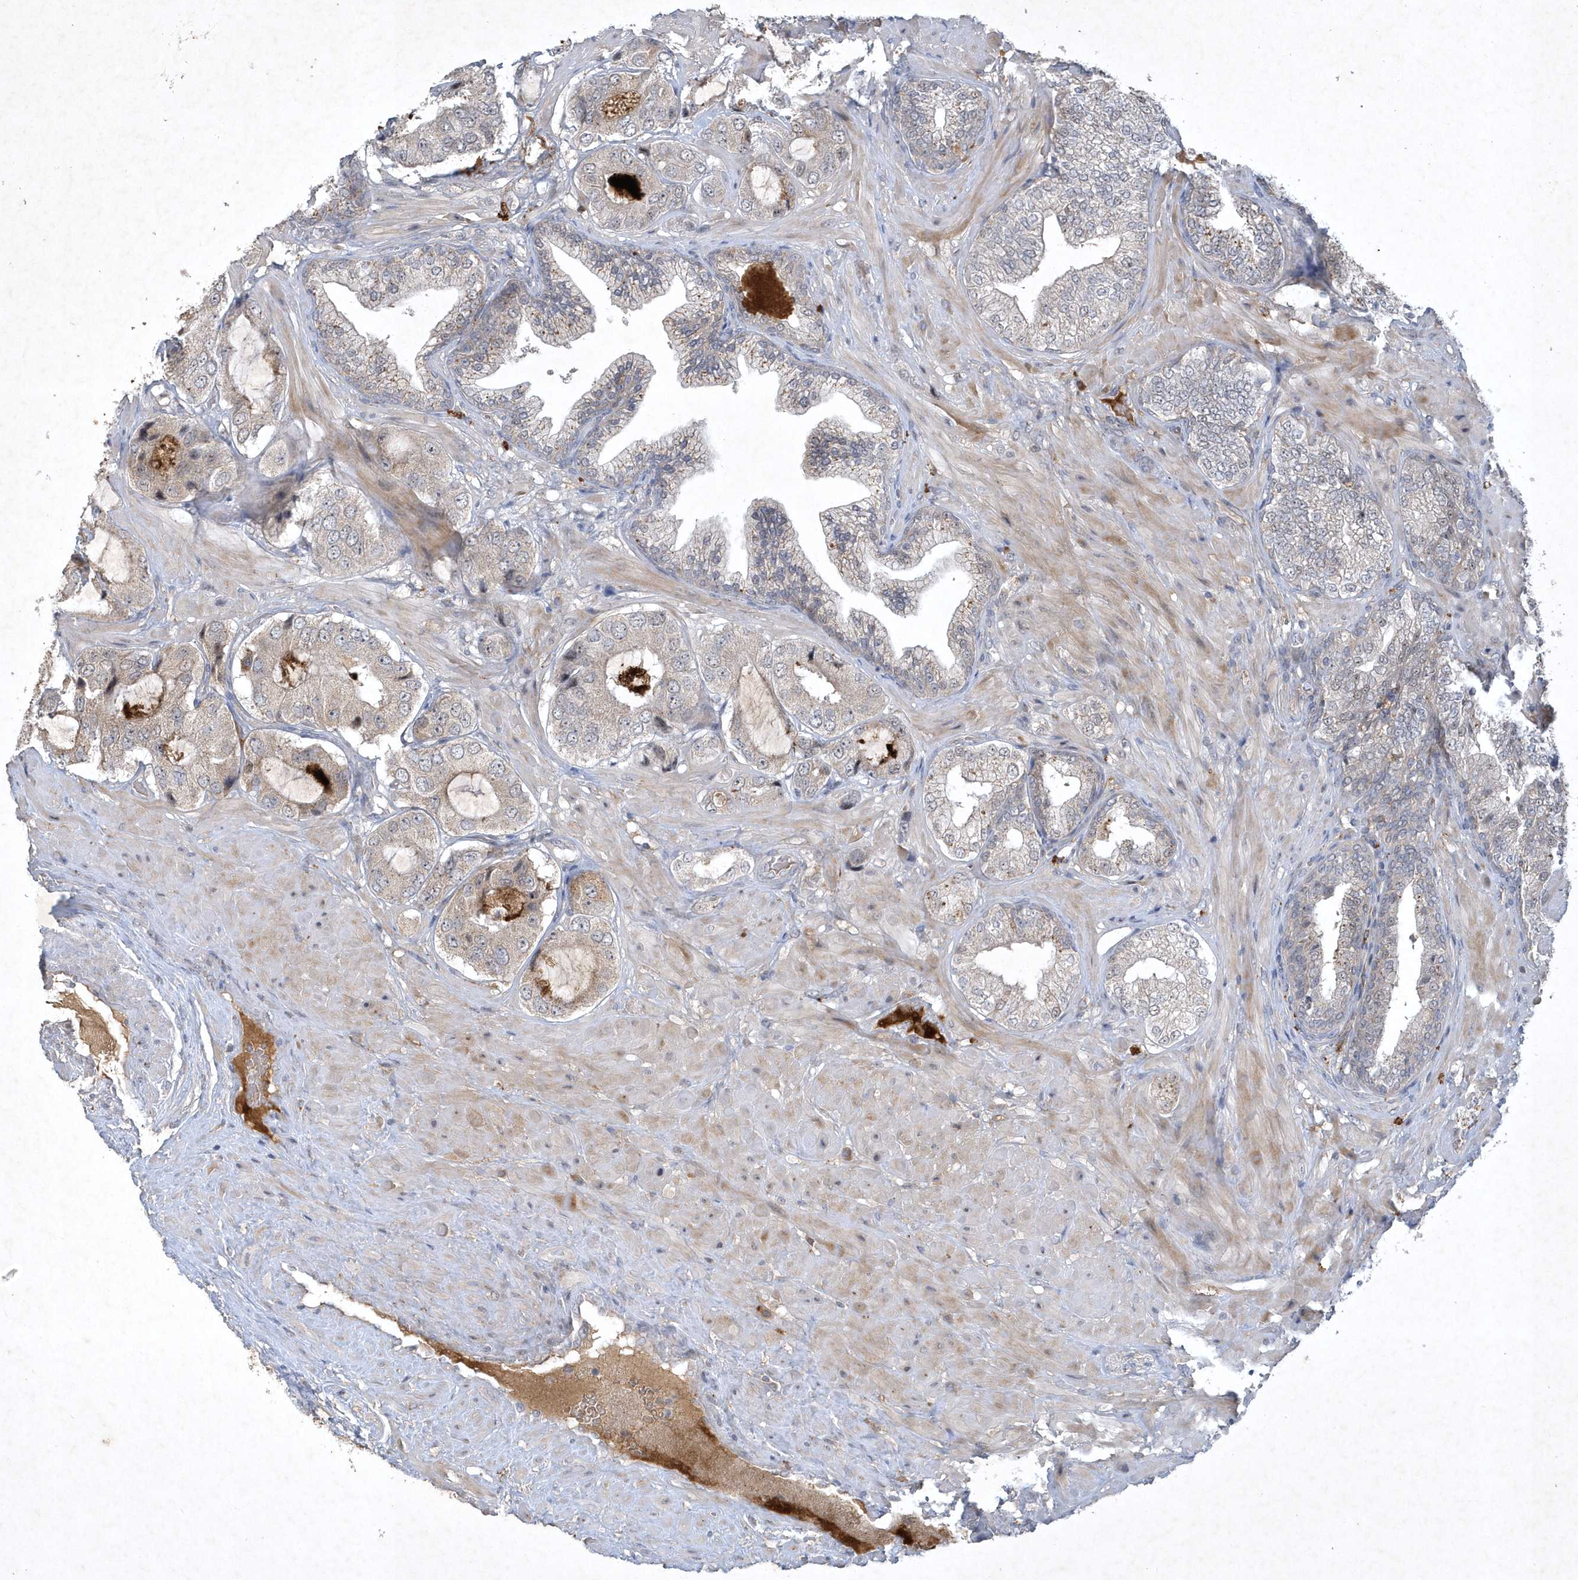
{"staining": {"intensity": "negative", "quantity": "none", "location": "none"}, "tissue": "prostate cancer", "cell_type": "Tumor cells", "image_type": "cancer", "snomed": [{"axis": "morphology", "description": "Adenocarcinoma, High grade"}, {"axis": "topography", "description": "Prostate"}], "caption": "Protein analysis of adenocarcinoma (high-grade) (prostate) demonstrates no significant expression in tumor cells.", "gene": "THG1L", "patient": {"sex": "male", "age": 59}}